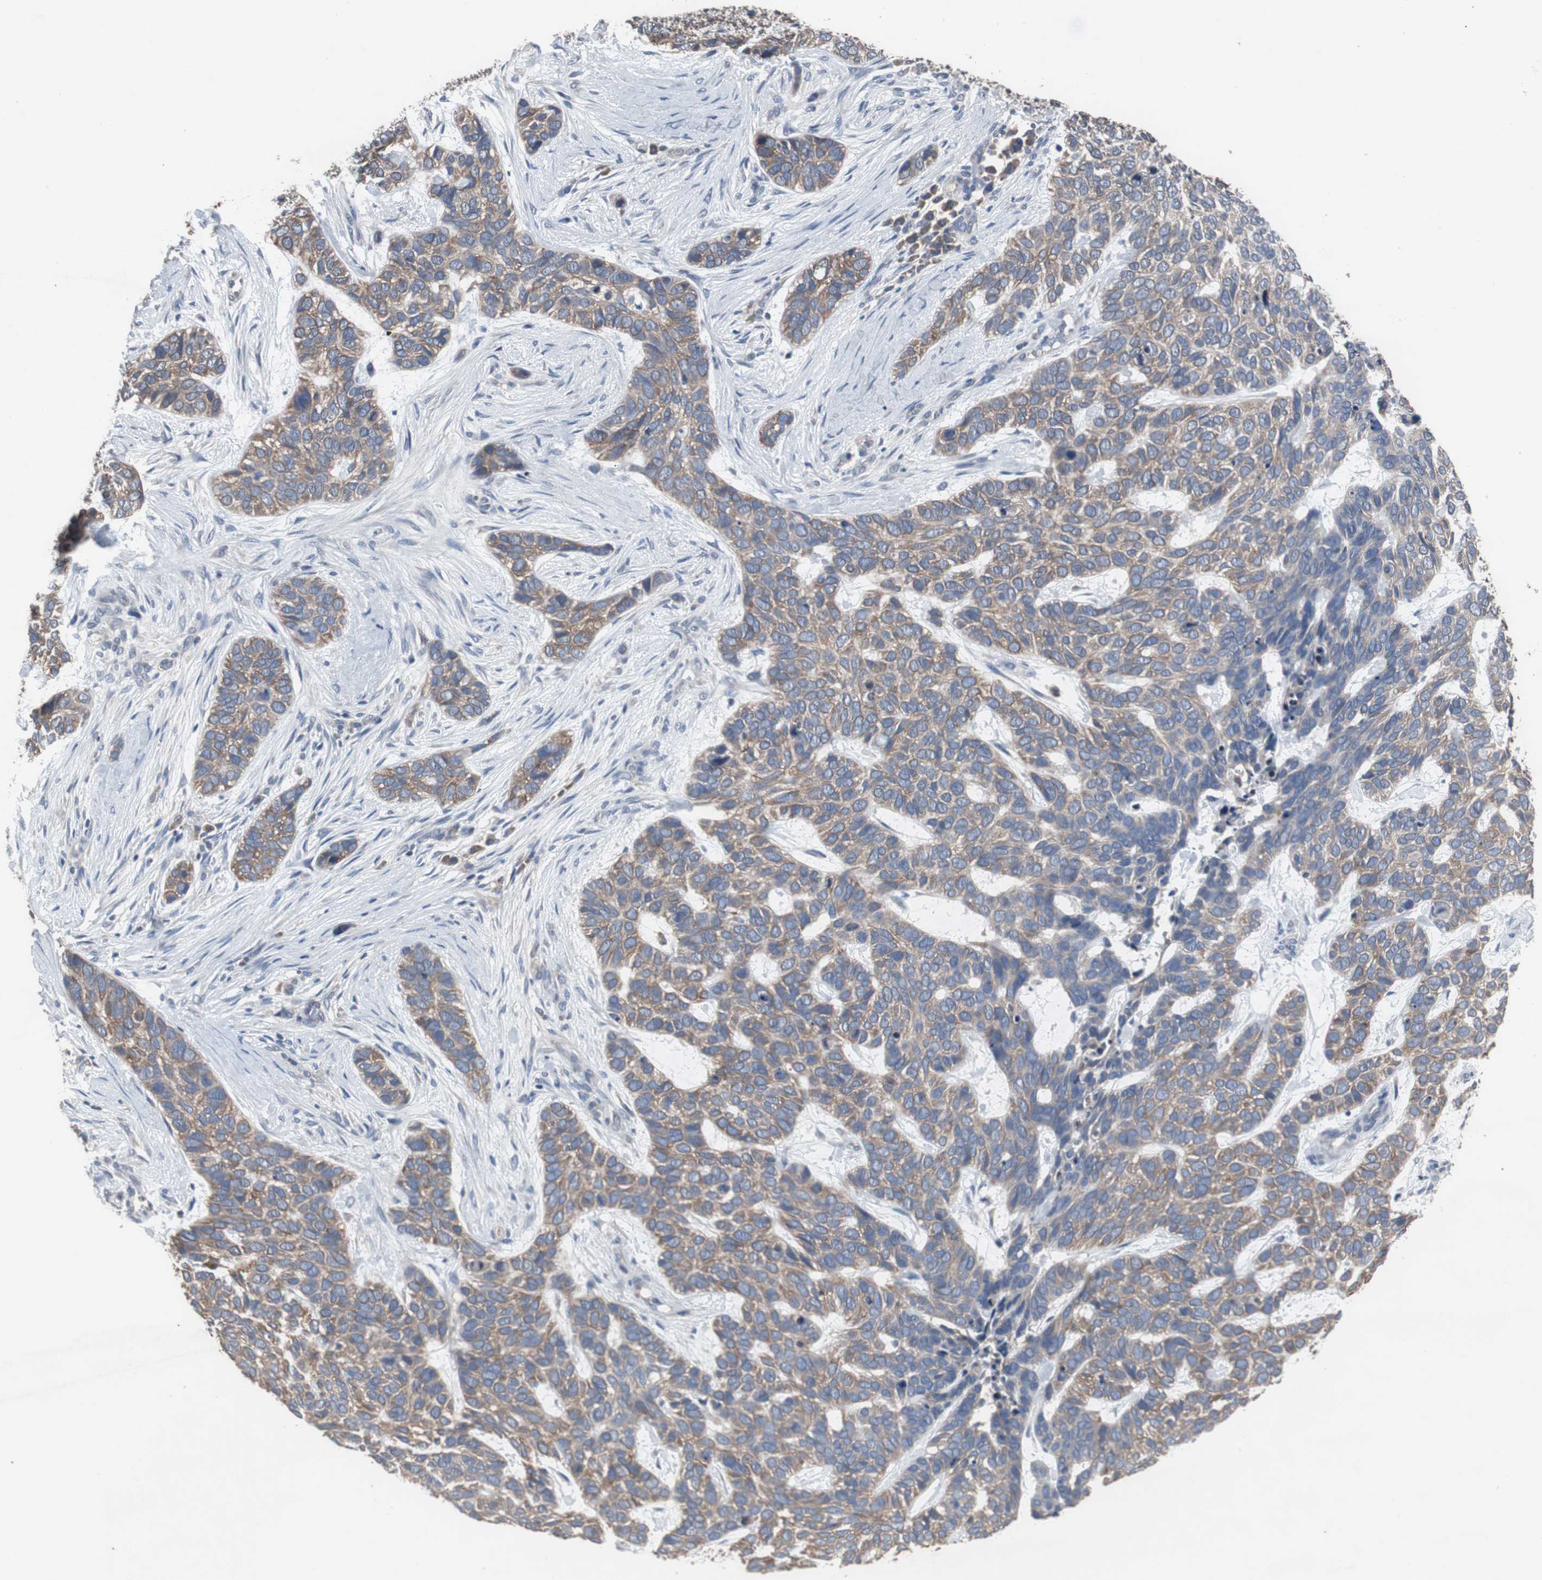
{"staining": {"intensity": "moderate", "quantity": ">75%", "location": "cytoplasmic/membranous"}, "tissue": "skin cancer", "cell_type": "Tumor cells", "image_type": "cancer", "snomed": [{"axis": "morphology", "description": "Basal cell carcinoma"}, {"axis": "topography", "description": "Skin"}], "caption": "Immunohistochemistry histopathology image of neoplastic tissue: human skin cancer (basal cell carcinoma) stained using IHC shows medium levels of moderate protein expression localized specifically in the cytoplasmic/membranous of tumor cells, appearing as a cytoplasmic/membranous brown color.", "gene": "USP10", "patient": {"sex": "male", "age": 87}}